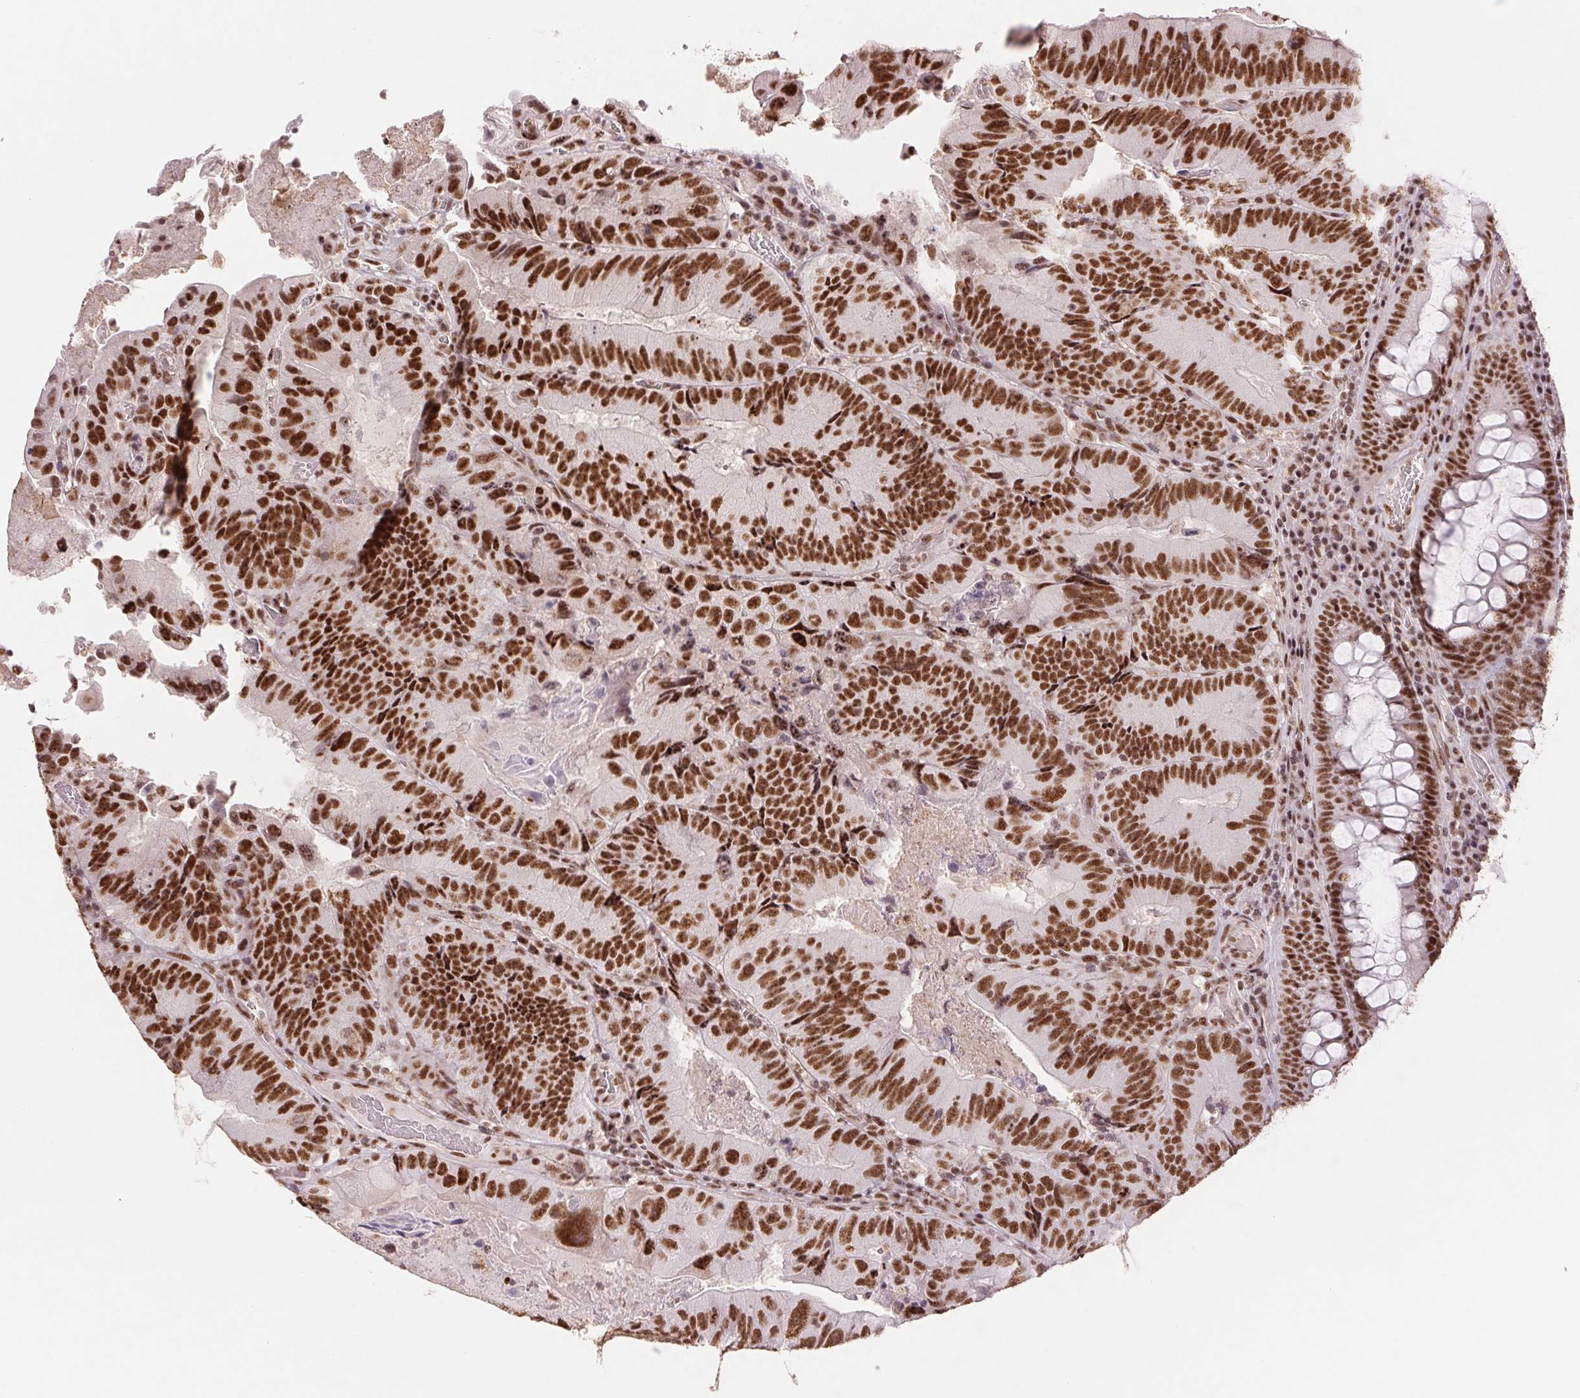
{"staining": {"intensity": "strong", "quantity": ">75%", "location": "nuclear"}, "tissue": "colorectal cancer", "cell_type": "Tumor cells", "image_type": "cancer", "snomed": [{"axis": "morphology", "description": "Adenocarcinoma, NOS"}, {"axis": "topography", "description": "Colon"}], "caption": "Immunohistochemistry (IHC) (DAB) staining of adenocarcinoma (colorectal) reveals strong nuclear protein positivity in about >75% of tumor cells.", "gene": "SREK1", "patient": {"sex": "female", "age": 86}}